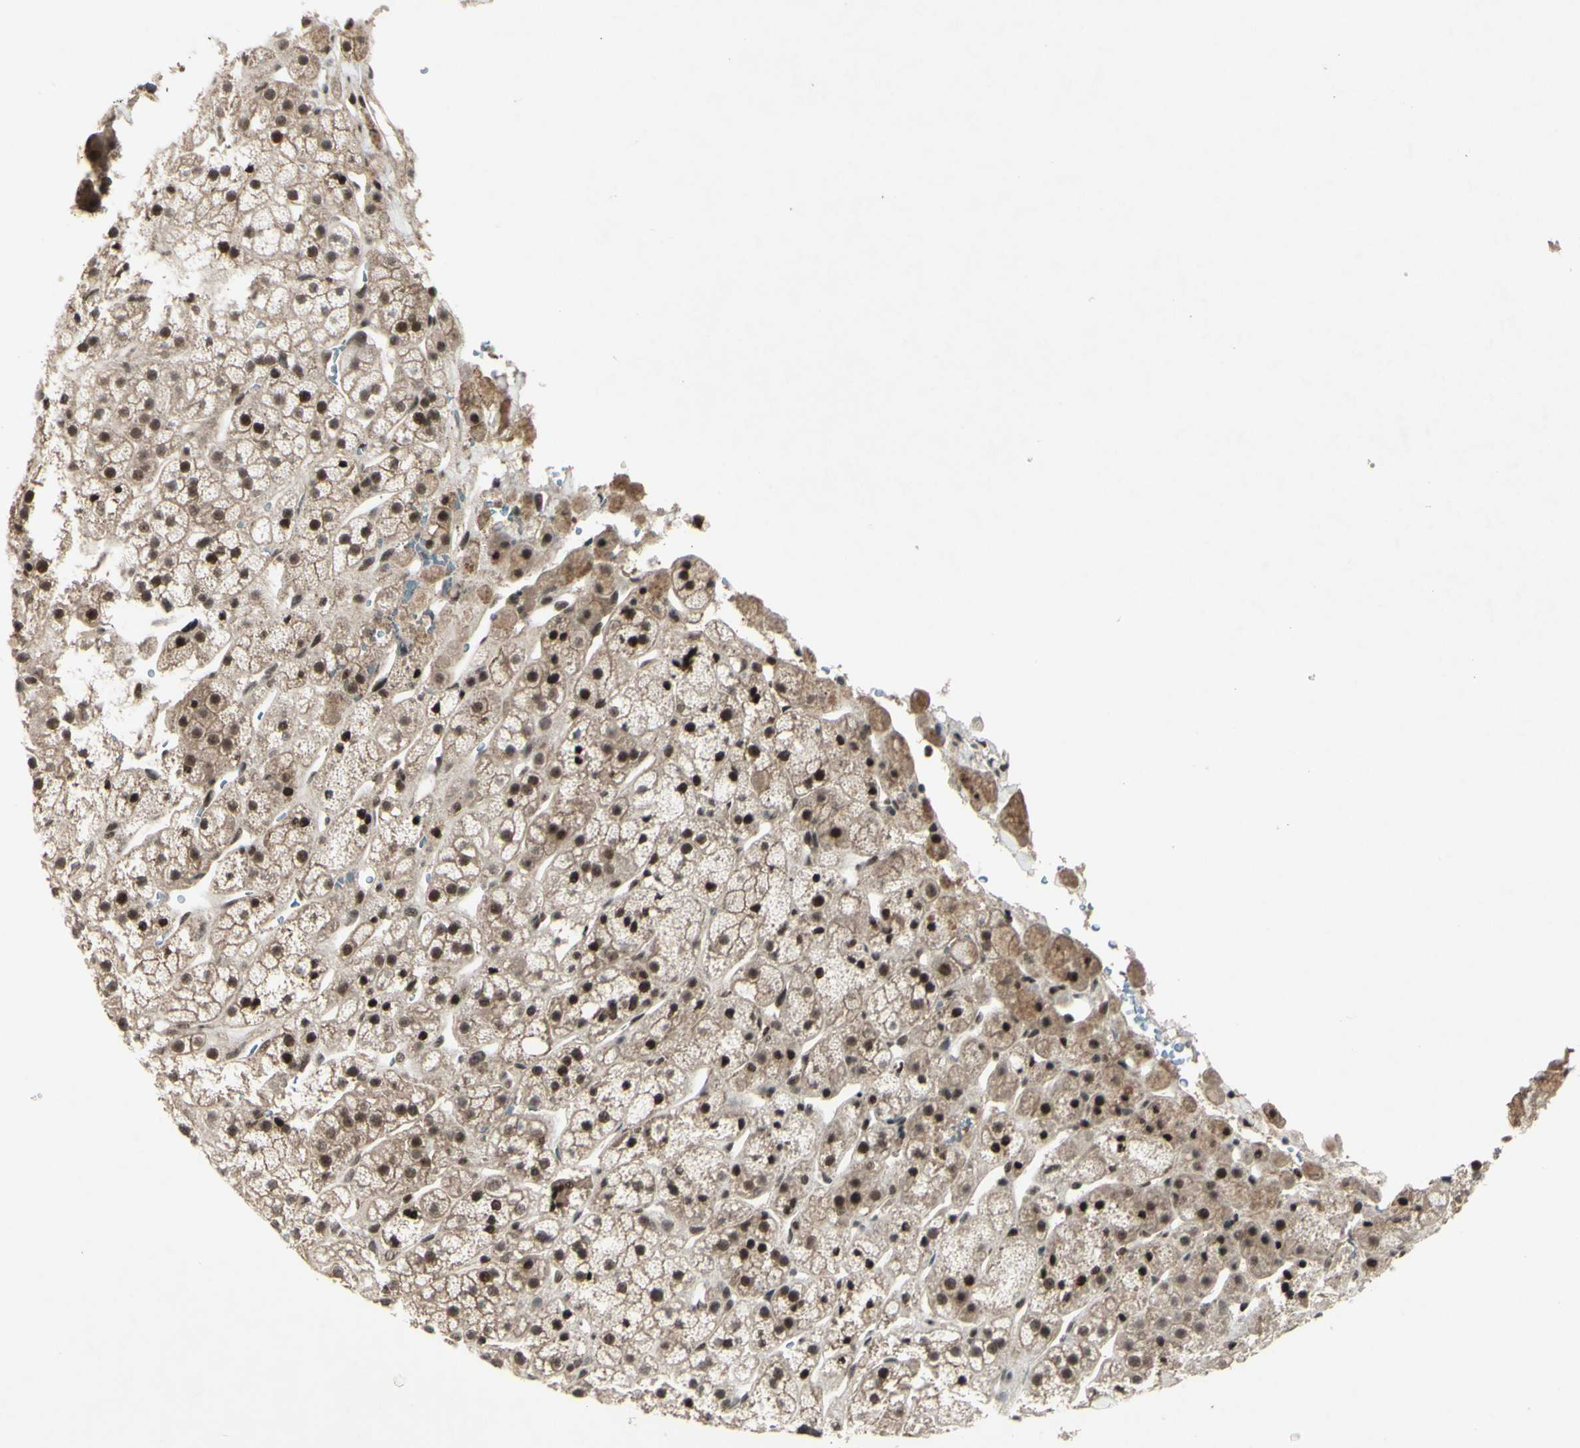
{"staining": {"intensity": "moderate", "quantity": "25%-75%", "location": "cytoplasmic/membranous,nuclear"}, "tissue": "adrenal gland", "cell_type": "Glandular cells", "image_type": "normal", "snomed": [{"axis": "morphology", "description": "Normal tissue, NOS"}, {"axis": "topography", "description": "Adrenal gland"}], "caption": "Immunohistochemistry (IHC) image of unremarkable human adrenal gland stained for a protein (brown), which reveals medium levels of moderate cytoplasmic/membranous,nuclear positivity in about 25%-75% of glandular cells.", "gene": "SNW1", "patient": {"sex": "male", "age": 56}}